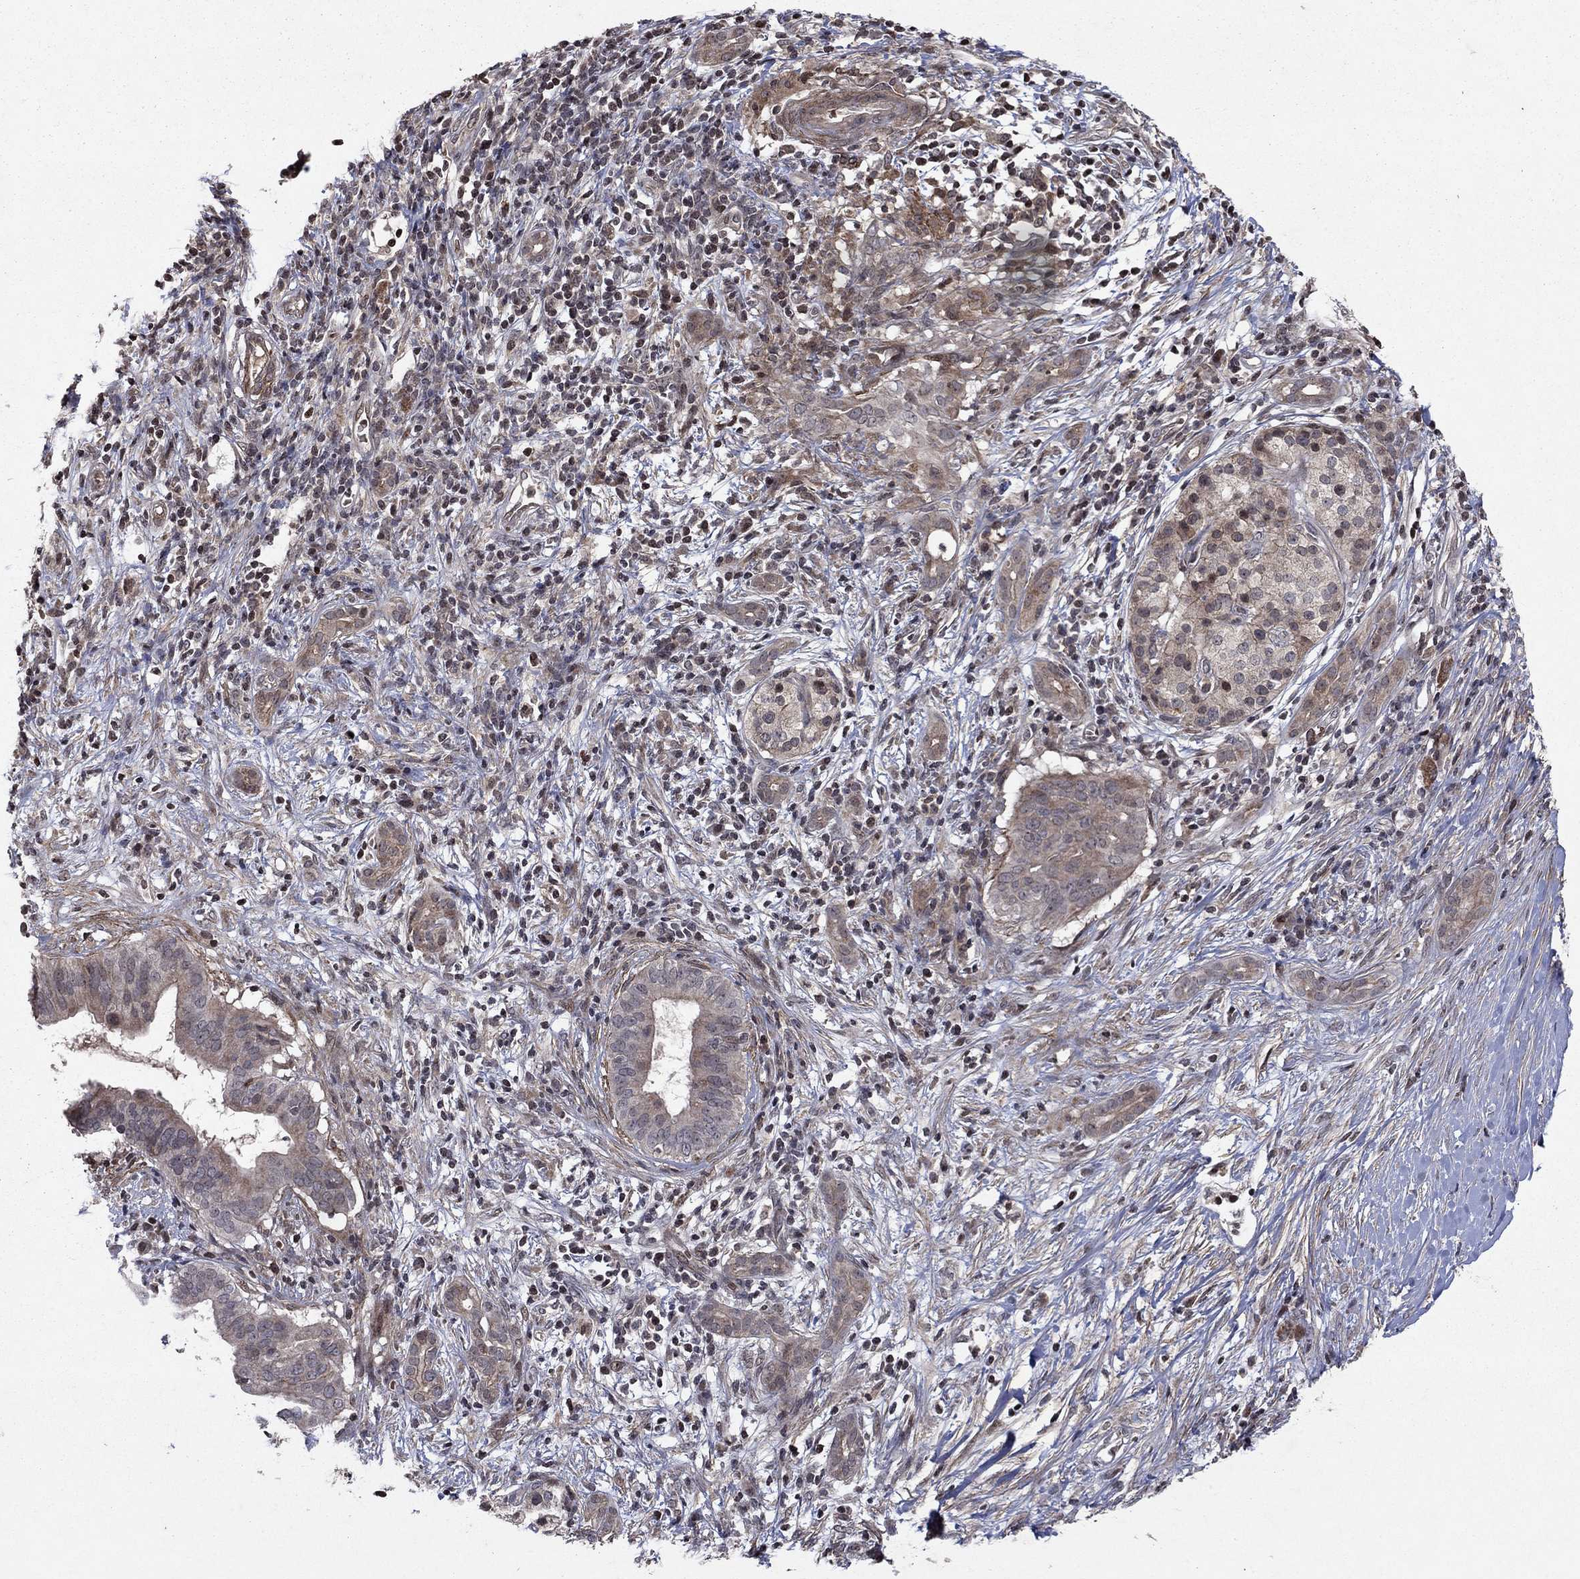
{"staining": {"intensity": "weak", "quantity": "<25%", "location": "cytoplasmic/membranous"}, "tissue": "pancreatic cancer", "cell_type": "Tumor cells", "image_type": "cancer", "snomed": [{"axis": "morphology", "description": "Adenocarcinoma, NOS"}, {"axis": "topography", "description": "Pancreas"}], "caption": "Tumor cells are negative for brown protein staining in pancreatic cancer (adenocarcinoma). Nuclei are stained in blue.", "gene": "SORBS1", "patient": {"sex": "male", "age": 61}}